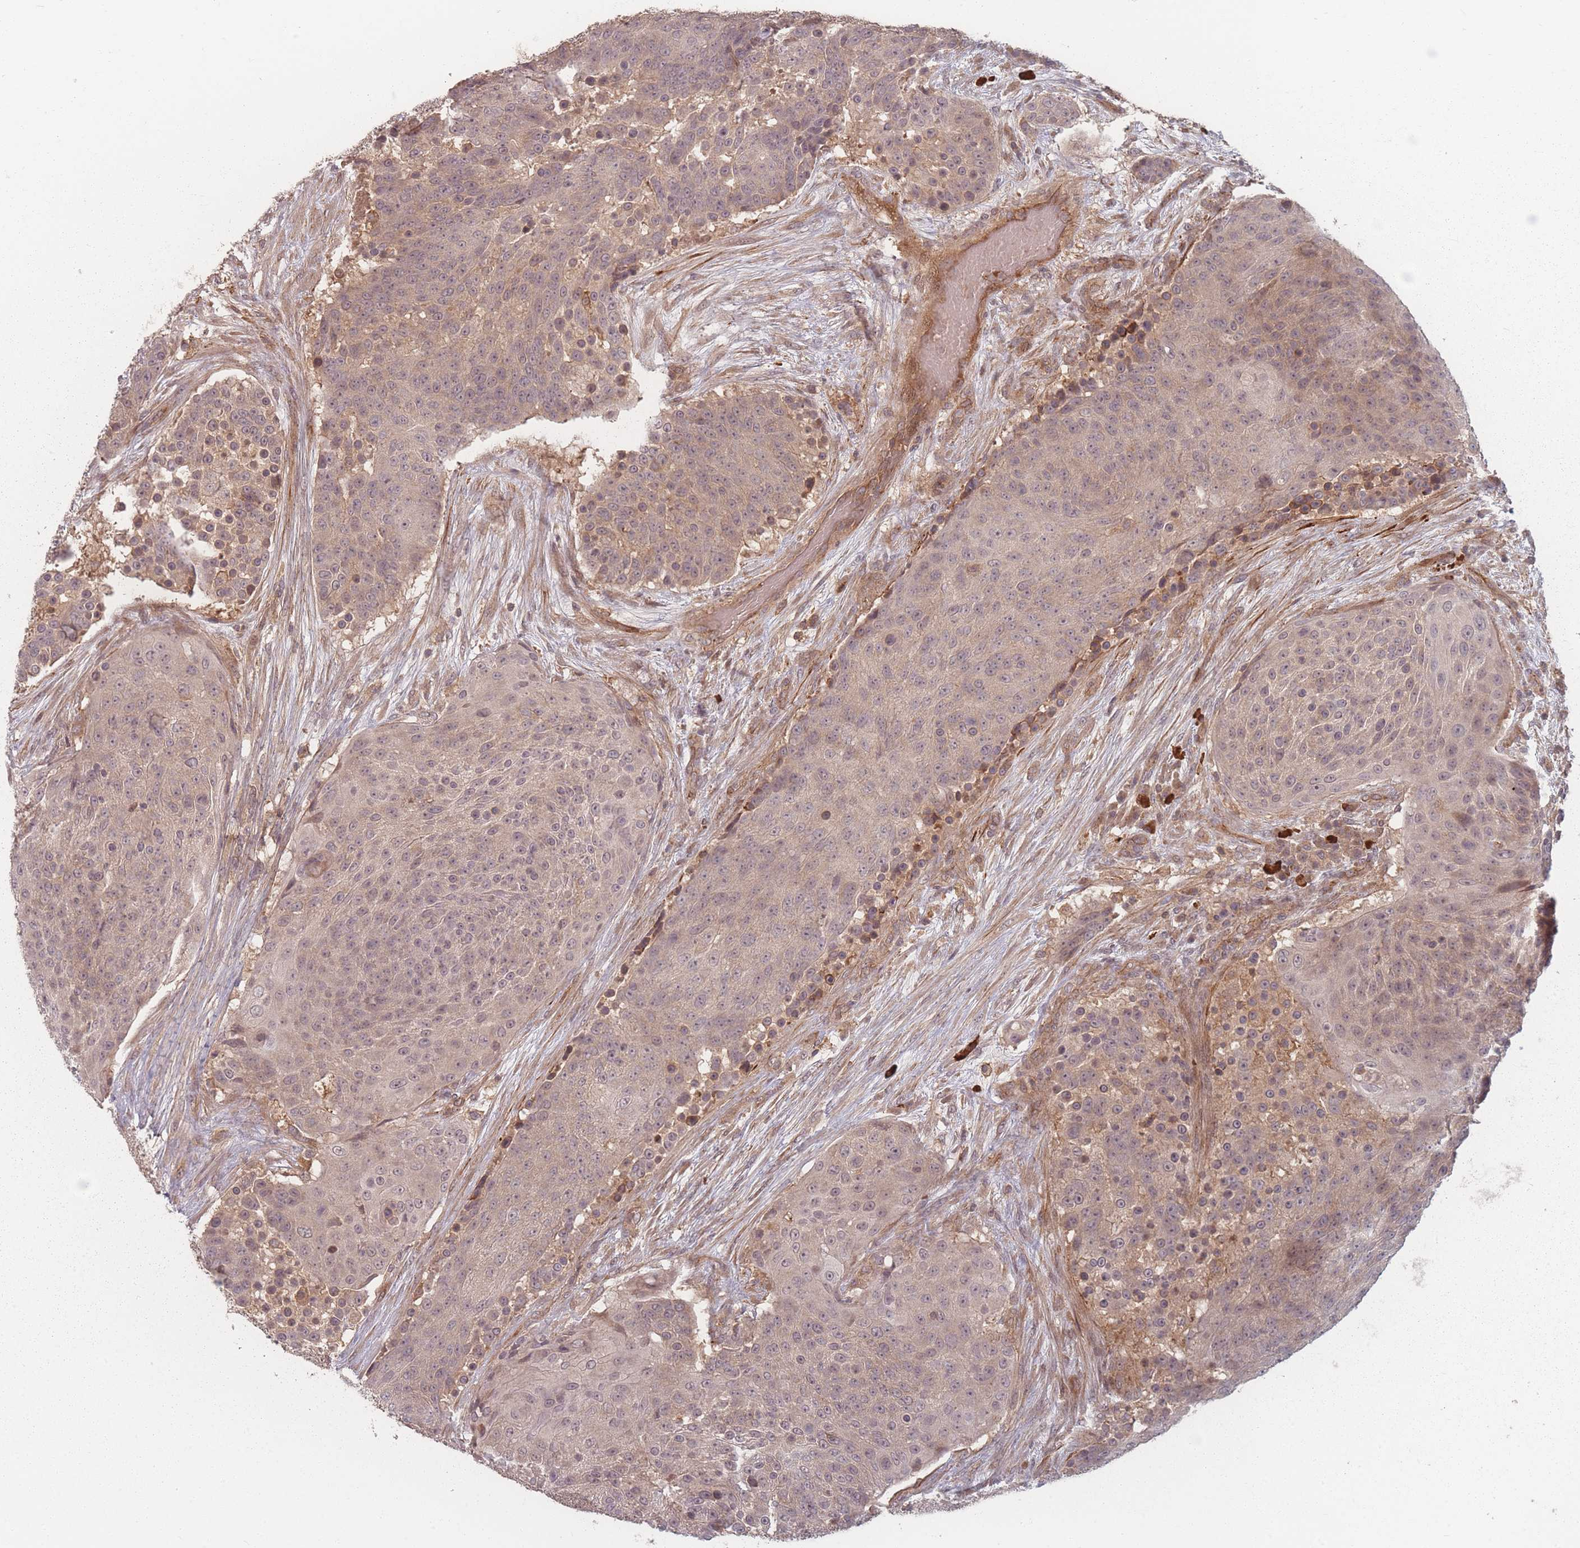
{"staining": {"intensity": "weak", "quantity": ">75%", "location": "cytoplasmic/membranous"}, "tissue": "urothelial cancer", "cell_type": "Tumor cells", "image_type": "cancer", "snomed": [{"axis": "morphology", "description": "Urothelial carcinoma, High grade"}, {"axis": "topography", "description": "Urinary bladder"}], "caption": "Urothelial cancer tissue exhibits weak cytoplasmic/membranous positivity in about >75% of tumor cells, visualized by immunohistochemistry.", "gene": "HAGH", "patient": {"sex": "female", "age": 63}}